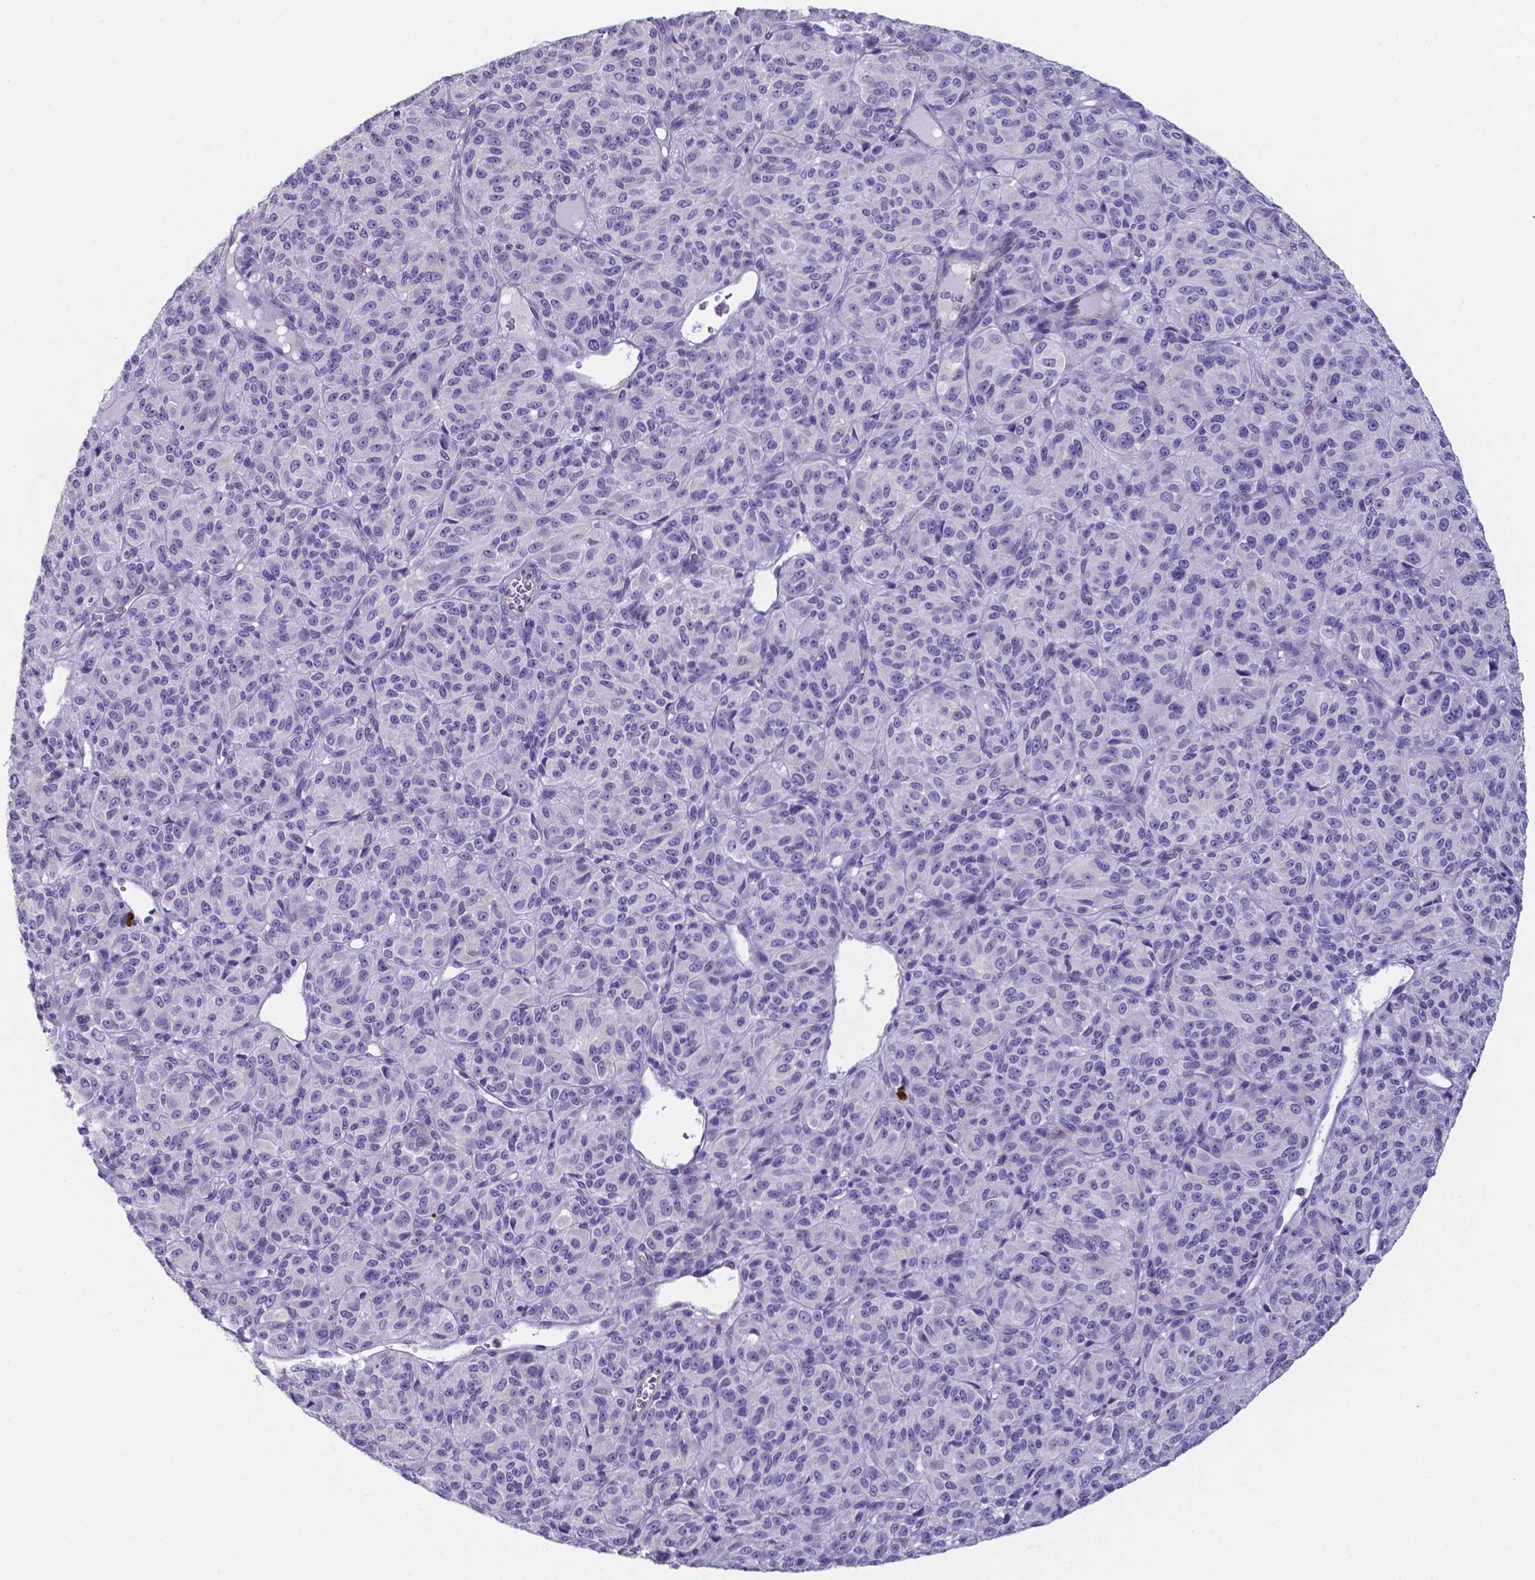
{"staining": {"intensity": "negative", "quantity": "none", "location": "none"}, "tissue": "melanoma", "cell_type": "Tumor cells", "image_type": "cancer", "snomed": [{"axis": "morphology", "description": "Malignant melanoma, Metastatic site"}, {"axis": "topography", "description": "Brain"}], "caption": "Human malignant melanoma (metastatic site) stained for a protein using immunohistochemistry displays no positivity in tumor cells.", "gene": "UBE2J1", "patient": {"sex": "female", "age": 56}}